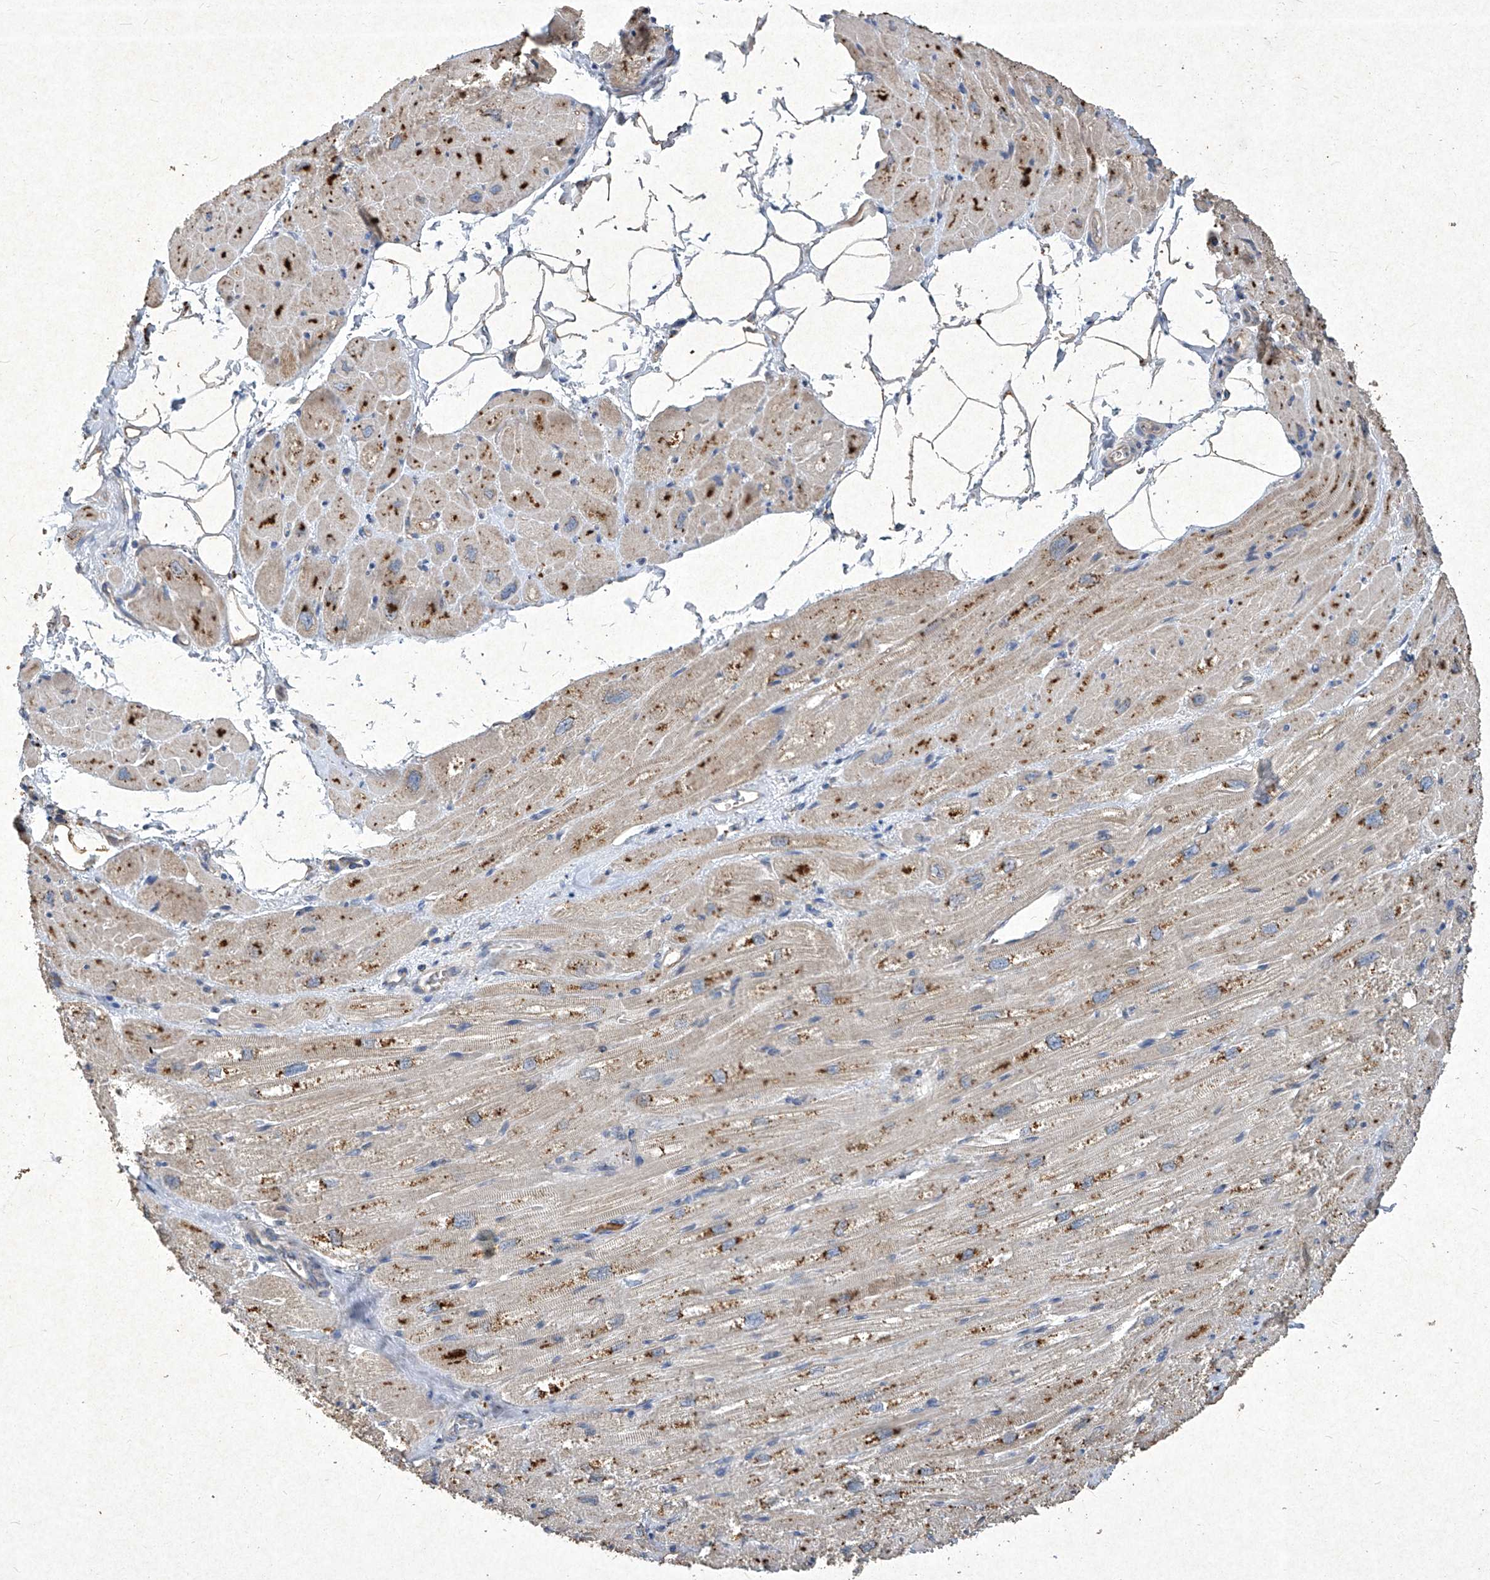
{"staining": {"intensity": "strong", "quantity": "<25%", "location": "cytoplasmic/membranous"}, "tissue": "heart muscle", "cell_type": "Cardiomyocytes", "image_type": "normal", "snomed": [{"axis": "morphology", "description": "Normal tissue, NOS"}, {"axis": "topography", "description": "Heart"}], "caption": "DAB (3,3'-diaminobenzidine) immunohistochemical staining of normal heart muscle exhibits strong cytoplasmic/membranous protein staining in about <25% of cardiomyocytes.", "gene": "MED16", "patient": {"sex": "male", "age": 50}}